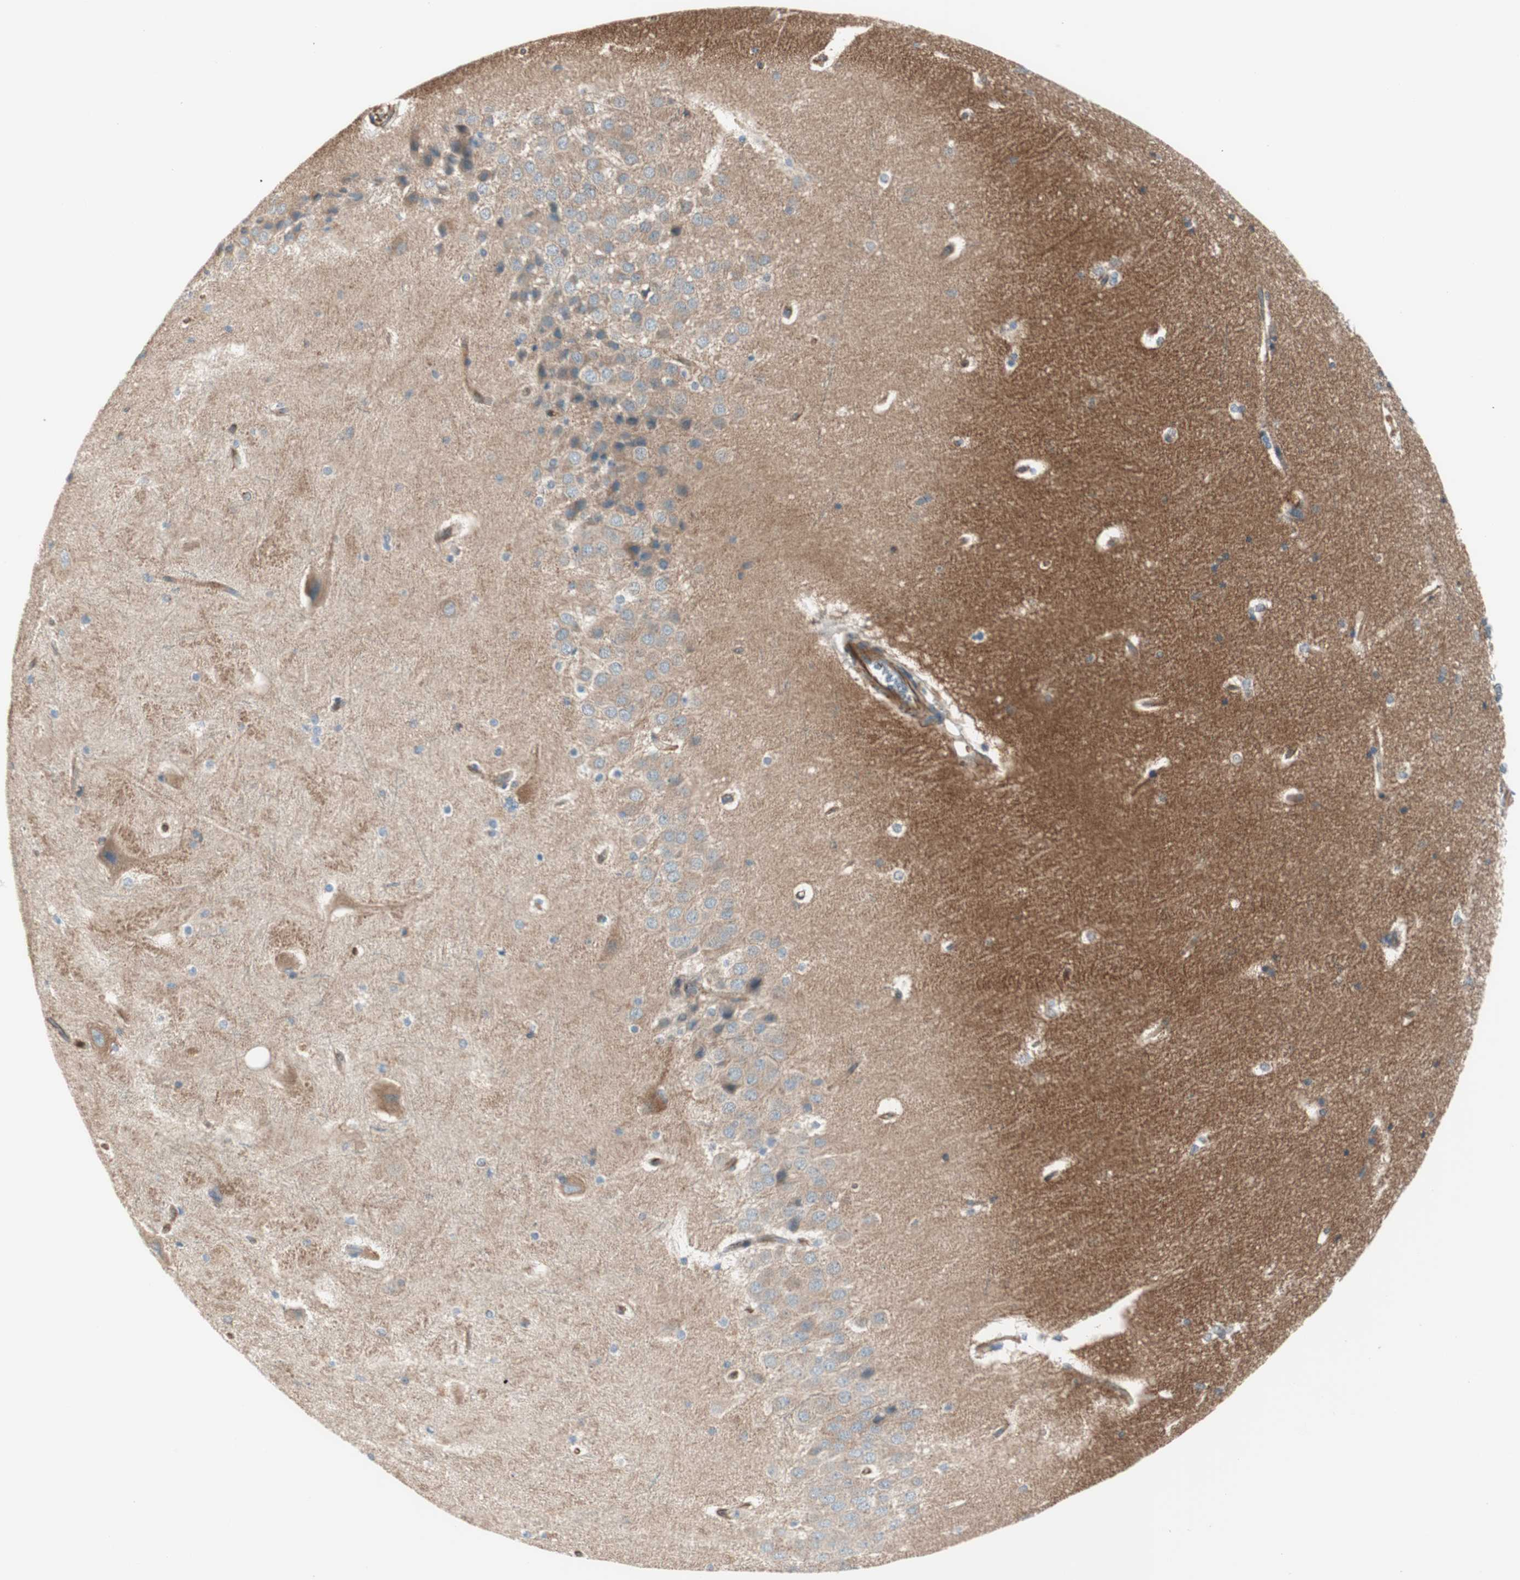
{"staining": {"intensity": "negative", "quantity": "none", "location": "none"}, "tissue": "hippocampus", "cell_type": "Glial cells", "image_type": "normal", "snomed": [{"axis": "morphology", "description": "Normal tissue, NOS"}, {"axis": "topography", "description": "Hippocampus"}], "caption": "Protein analysis of benign hippocampus exhibits no significant positivity in glial cells.", "gene": "SRCIN1", "patient": {"sex": "female", "age": 19}}